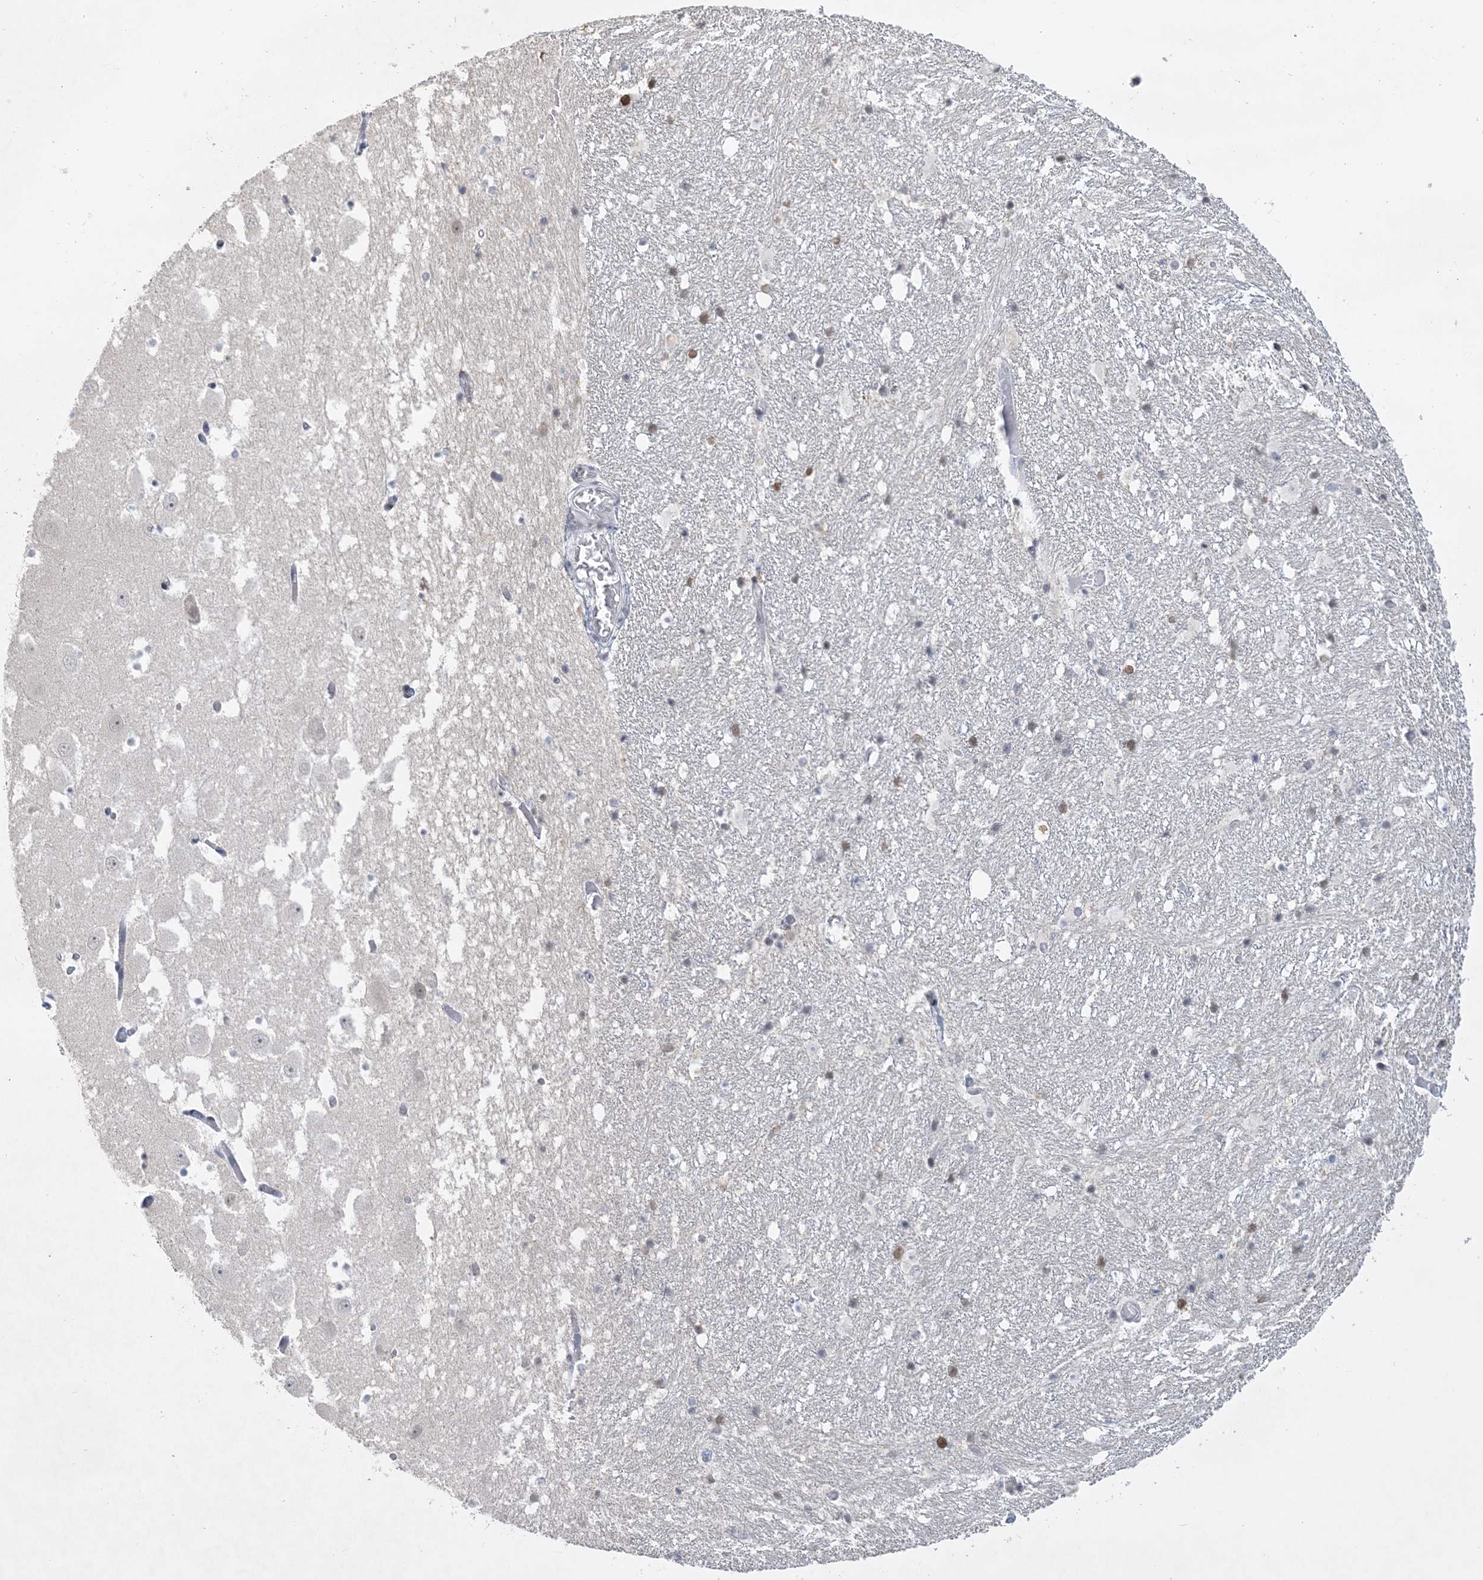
{"staining": {"intensity": "moderate", "quantity": "<25%", "location": "nuclear"}, "tissue": "hippocampus", "cell_type": "Glial cells", "image_type": "normal", "snomed": [{"axis": "morphology", "description": "Normal tissue, NOS"}, {"axis": "topography", "description": "Hippocampus"}], "caption": "This is a micrograph of immunohistochemistry staining of unremarkable hippocampus, which shows moderate positivity in the nuclear of glial cells.", "gene": "KMT2D", "patient": {"sex": "female", "age": 52}}